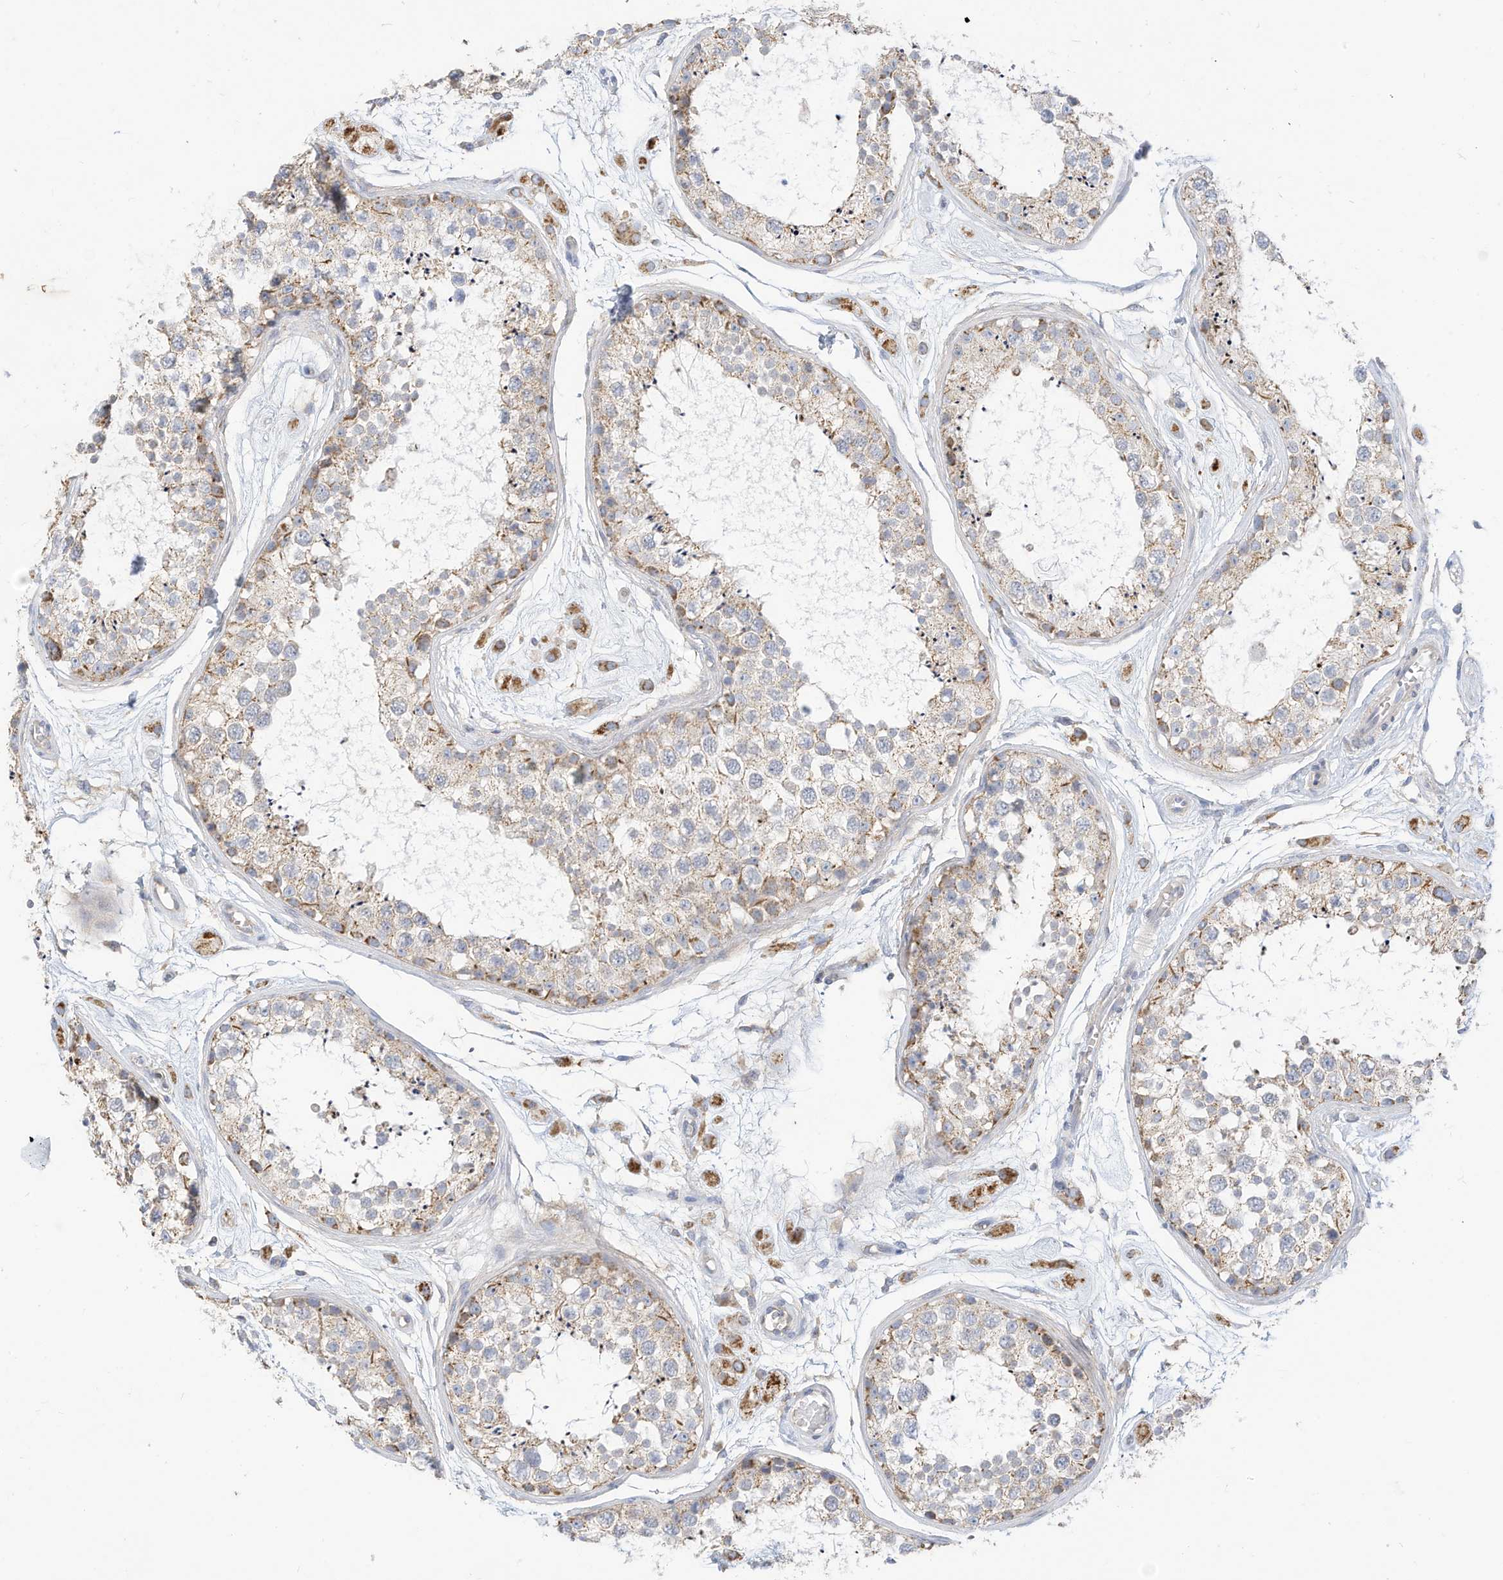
{"staining": {"intensity": "weak", "quantity": "25%-75%", "location": "cytoplasmic/membranous"}, "tissue": "testis", "cell_type": "Cells in seminiferous ducts", "image_type": "normal", "snomed": [{"axis": "morphology", "description": "Normal tissue, NOS"}, {"axis": "topography", "description": "Testis"}], "caption": "Protein analysis of benign testis reveals weak cytoplasmic/membranous positivity in approximately 25%-75% of cells in seminiferous ducts.", "gene": "RHOH", "patient": {"sex": "male", "age": 25}}